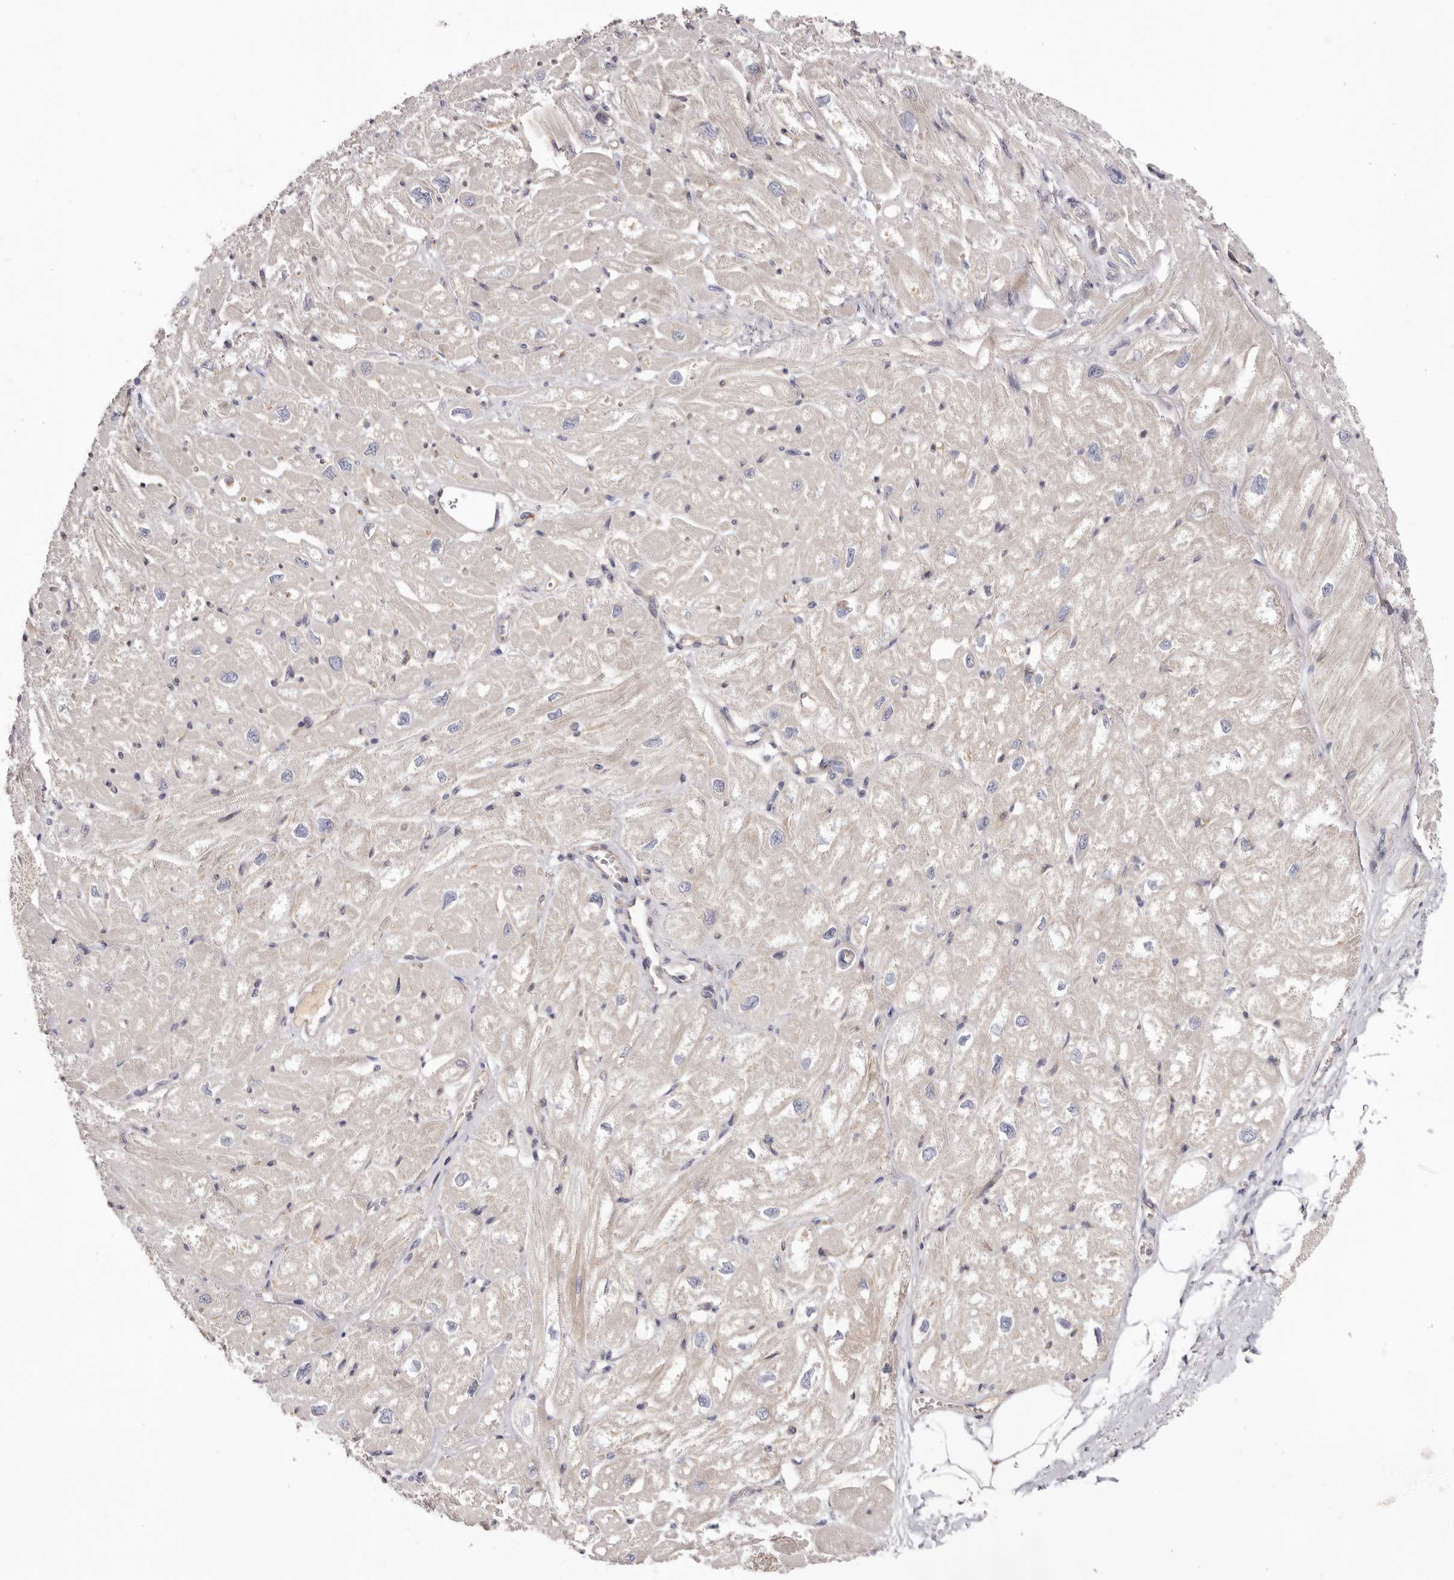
{"staining": {"intensity": "weak", "quantity": "25%-75%", "location": "cytoplasmic/membranous"}, "tissue": "heart muscle", "cell_type": "Cardiomyocytes", "image_type": "normal", "snomed": [{"axis": "morphology", "description": "Normal tissue, NOS"}, {"axis": "topography", "description": "Heart"}], "caption": "Immunohistochemistry (IHC) staining of benign heart muscle, which displays low levels of weak cytoplasmic/membranous positivity in approximately 25%-75% of cardiomyocytes indicating weak cytoplasmic/membranous protein staining. The staining was performed using DAB (brown) for protein detection and nuclei were counterstained in hematoxylin (blue).", "gene": "STK16", "patient": {"sex": "male", "age": 50}}